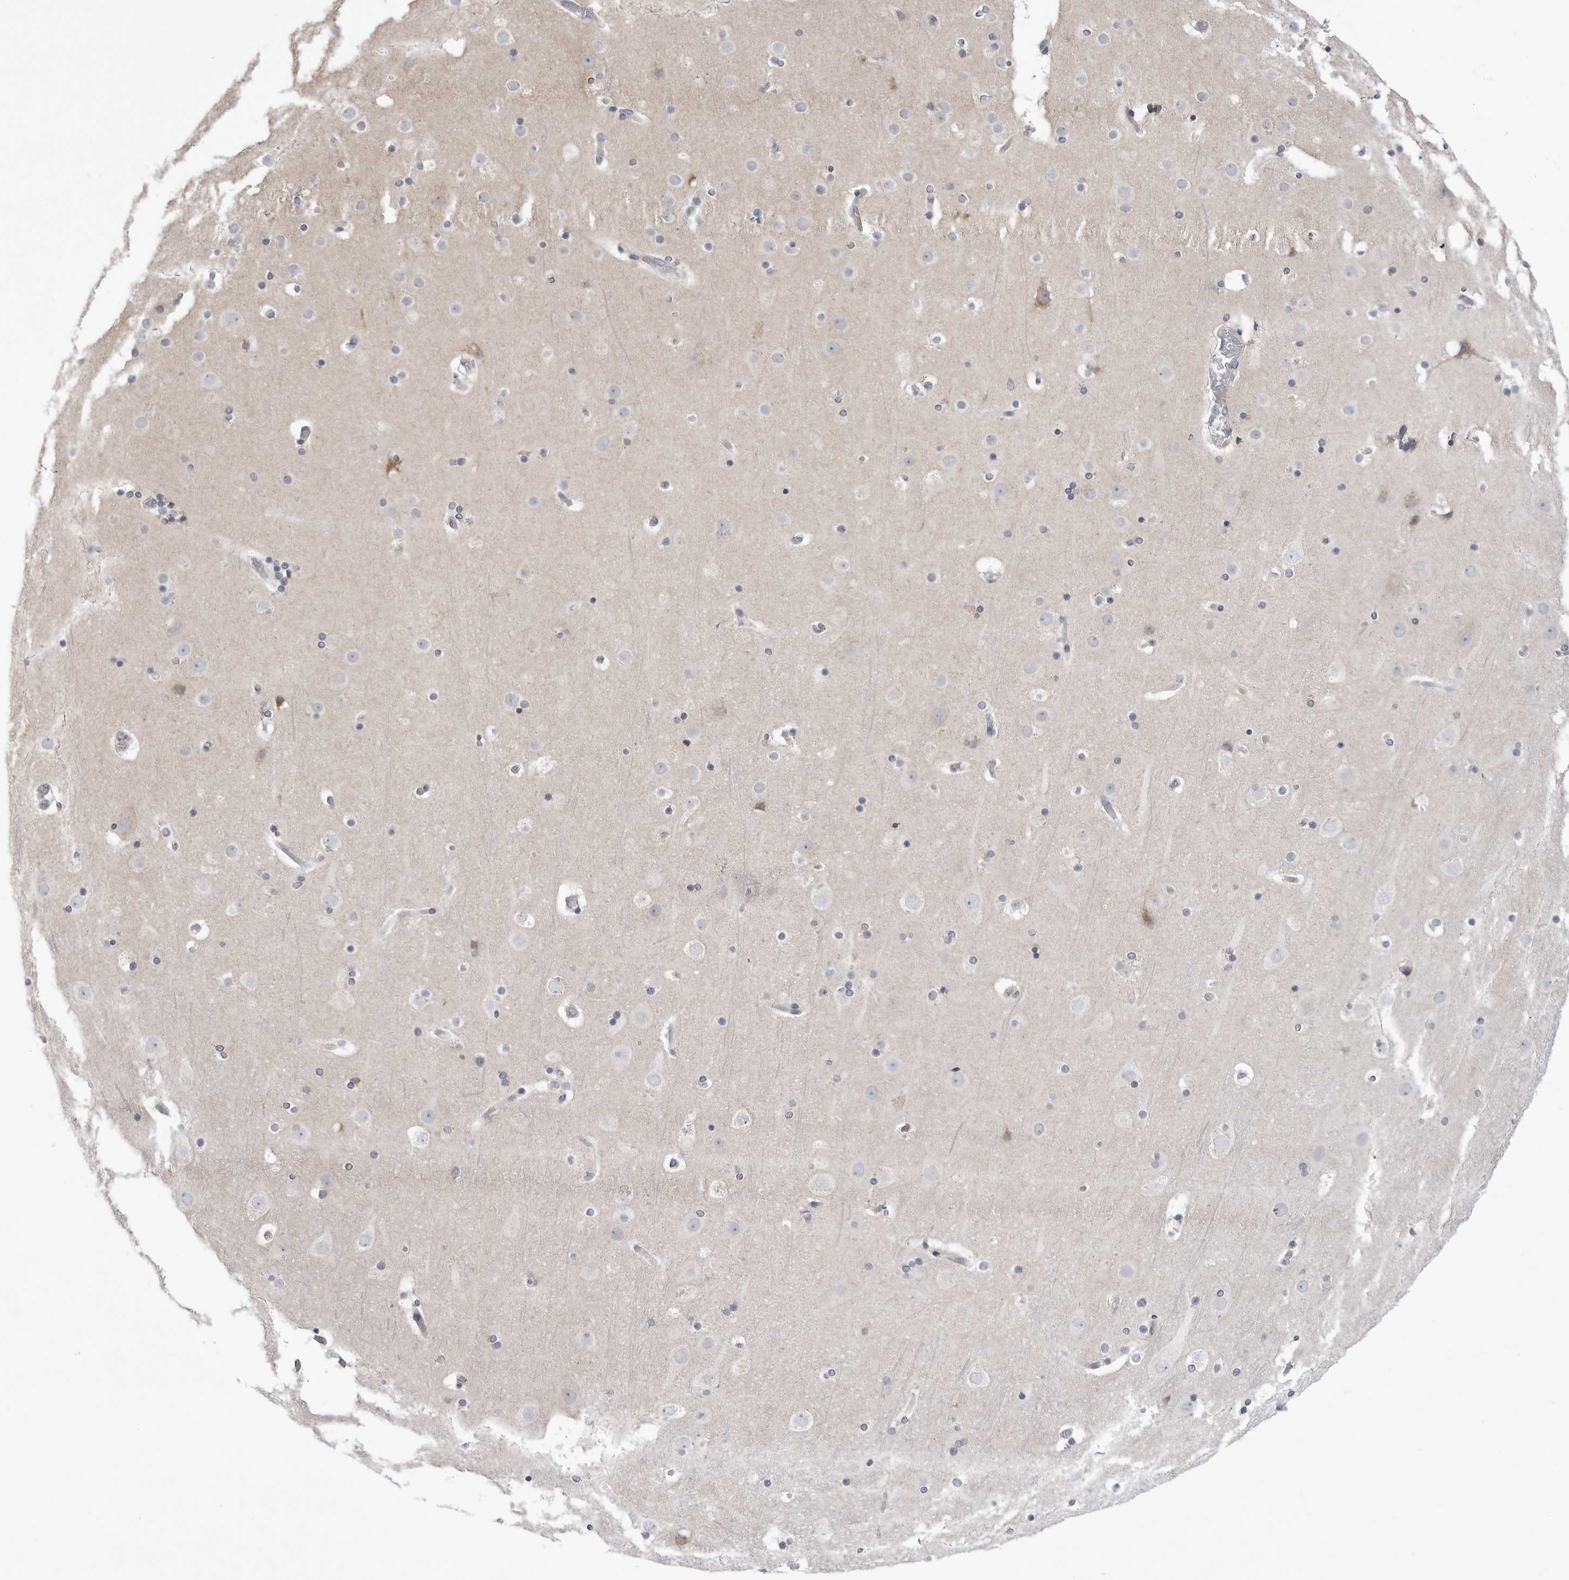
{"staining": {"intensity": "negative", "quantity": "none", "location": "none"}, "tissue": "cerebral cortex", "cell_type": "Endothelial cells", "image_type": "normal", "snomed": [{"axis": "morphology", "description": "Normal tissue, NOS"}, {"axis": "topography", "description": "Cerebral cortex"}], "caption": "Immunohistochemistry image of unremarkable cerebral cortex: cerebral cortex stained with DAB demonstrates no significant protein staining in endothelial cells.", "gene": "TUFM", "patient": {"sex": "male", "age": 57}}